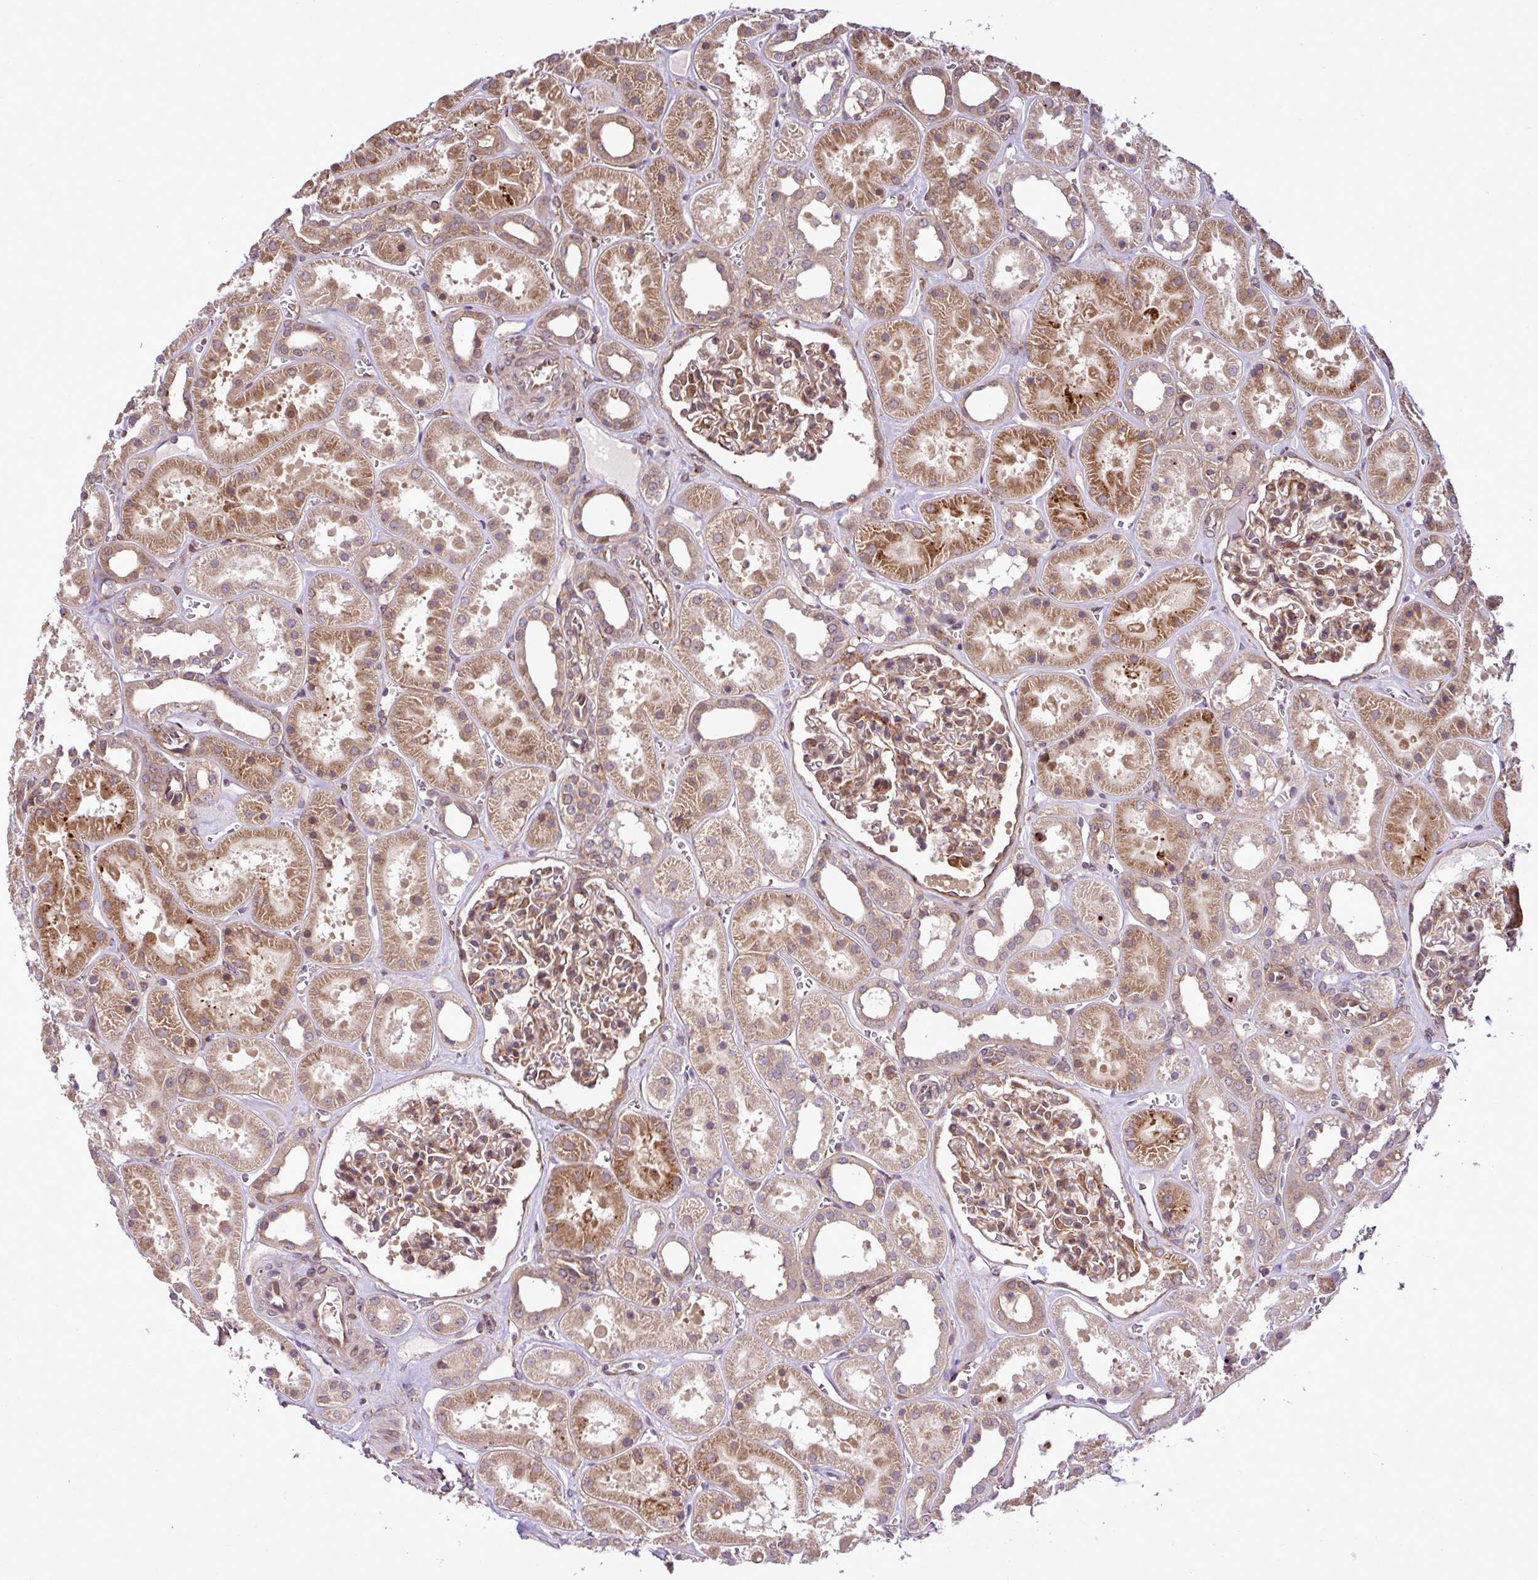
{"staining": {"intensity": "moderate", "quantity": ">75%", "location": "cytoplasmic/membranous"}, "tissue": "kidney", "cell_type": "Cells in glomeruli", "image_type": "normal", "snomed": [{"axis": "morphology", "description": "Normal tissue, NOS"}, {"axis": "topography", "description": "Kidney"}], "caption": "An IHC image of unremarkable tissue is shown. Protein staining in brown shows moderate cytoplasmic/membranous positivity in kidney within cells in glomeruli.", "gene": "DLGAP4", "patient": {"sex": "female", "age": 41}}